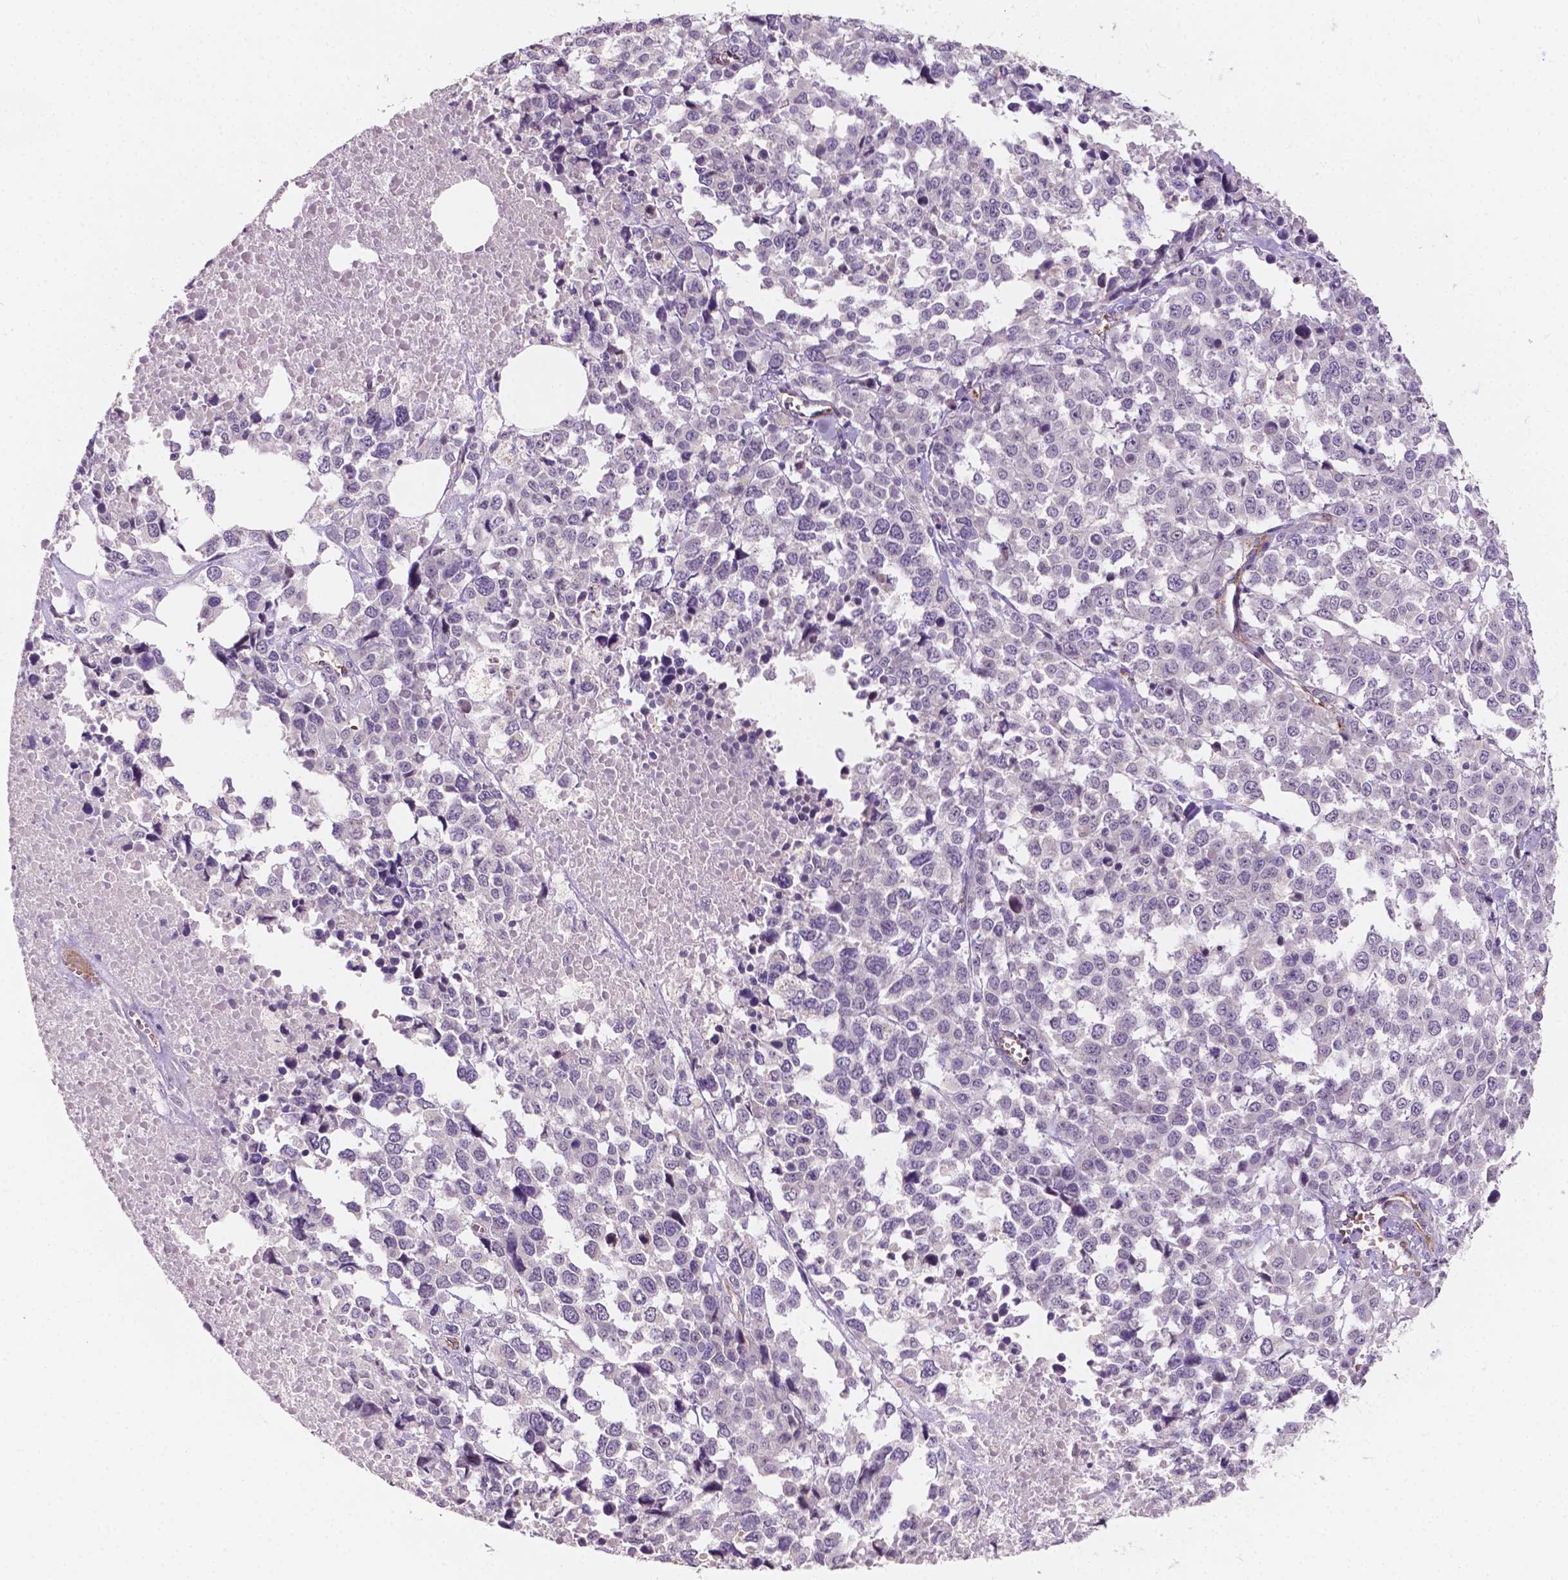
{"staining": {"intensity": "negative", "quantity": "none", "location": "none"}, "tissue": "melanoma", "cell_type": "Tumor cells", "image_type": "cancer", "snomed": [{"axis": "morphology", "description": "Malignant melanoma, Metastatic site"}, {"axis": "topography", "description": "Skin"}], "caption": "Immunohistochemical staining of melanoma demonstrates no significant positivity in tumor cells.", "gene": "SLC22A4", "patient": {"sex": "male", "age": 84}}